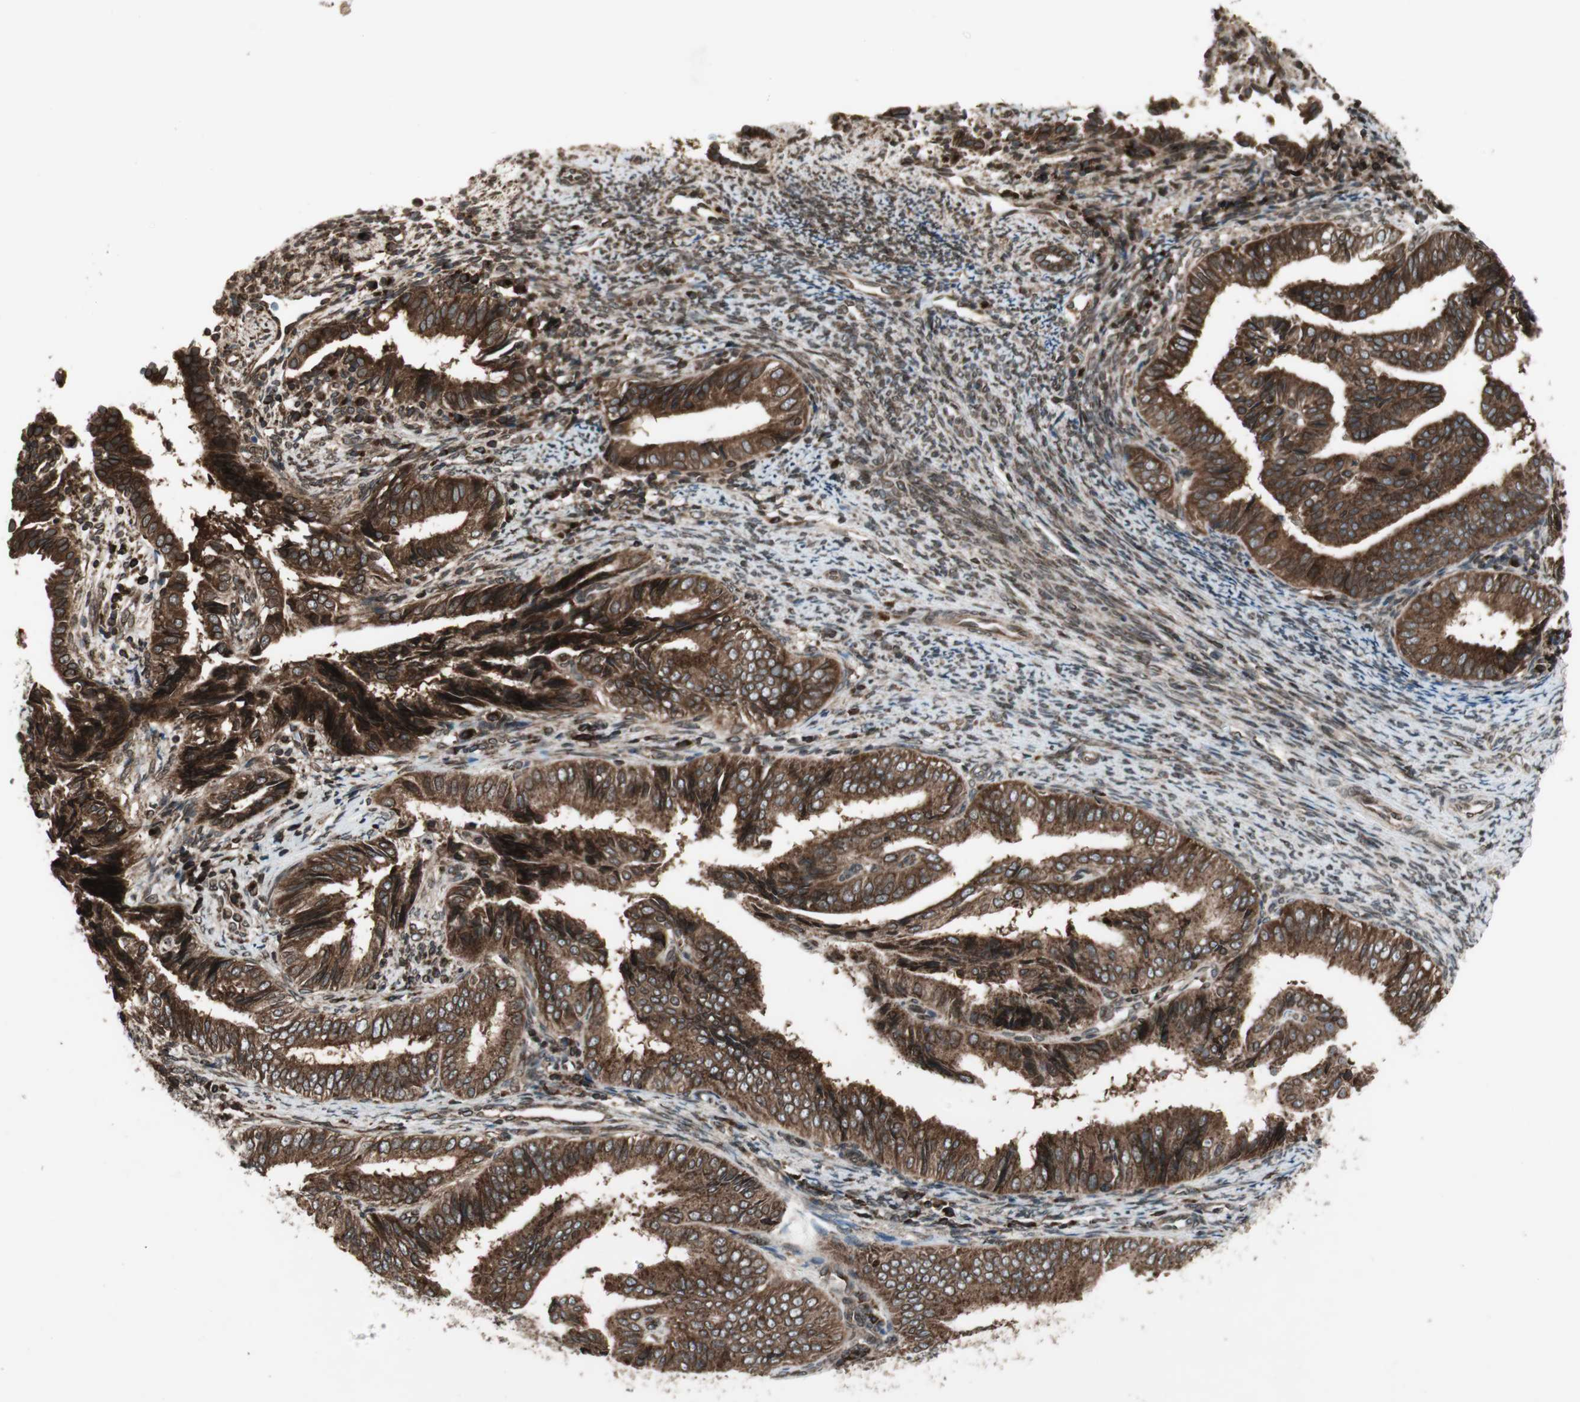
{"staining": {"intensity": "strong", "quantity": ">75%", "location": "cytoplasmic/membranous,nuclear"}, "tissue": "endometrial cancer", "cell_type": "Tumor cells", "image_type": "cancer", "snomed": [{"axis": "morphology", "description": "Adenocarcinoma, NOS"}, {"axis": "topography", "description": "Endometrium"}], "caption": "Protein expression analysis of human endometrial cancer reveals strong cytoplasmic/membranous and nuclear staining in about >75% of tumor cells.", "gene": "NUP62", "patient": {"sex": "female", "age": 58}}